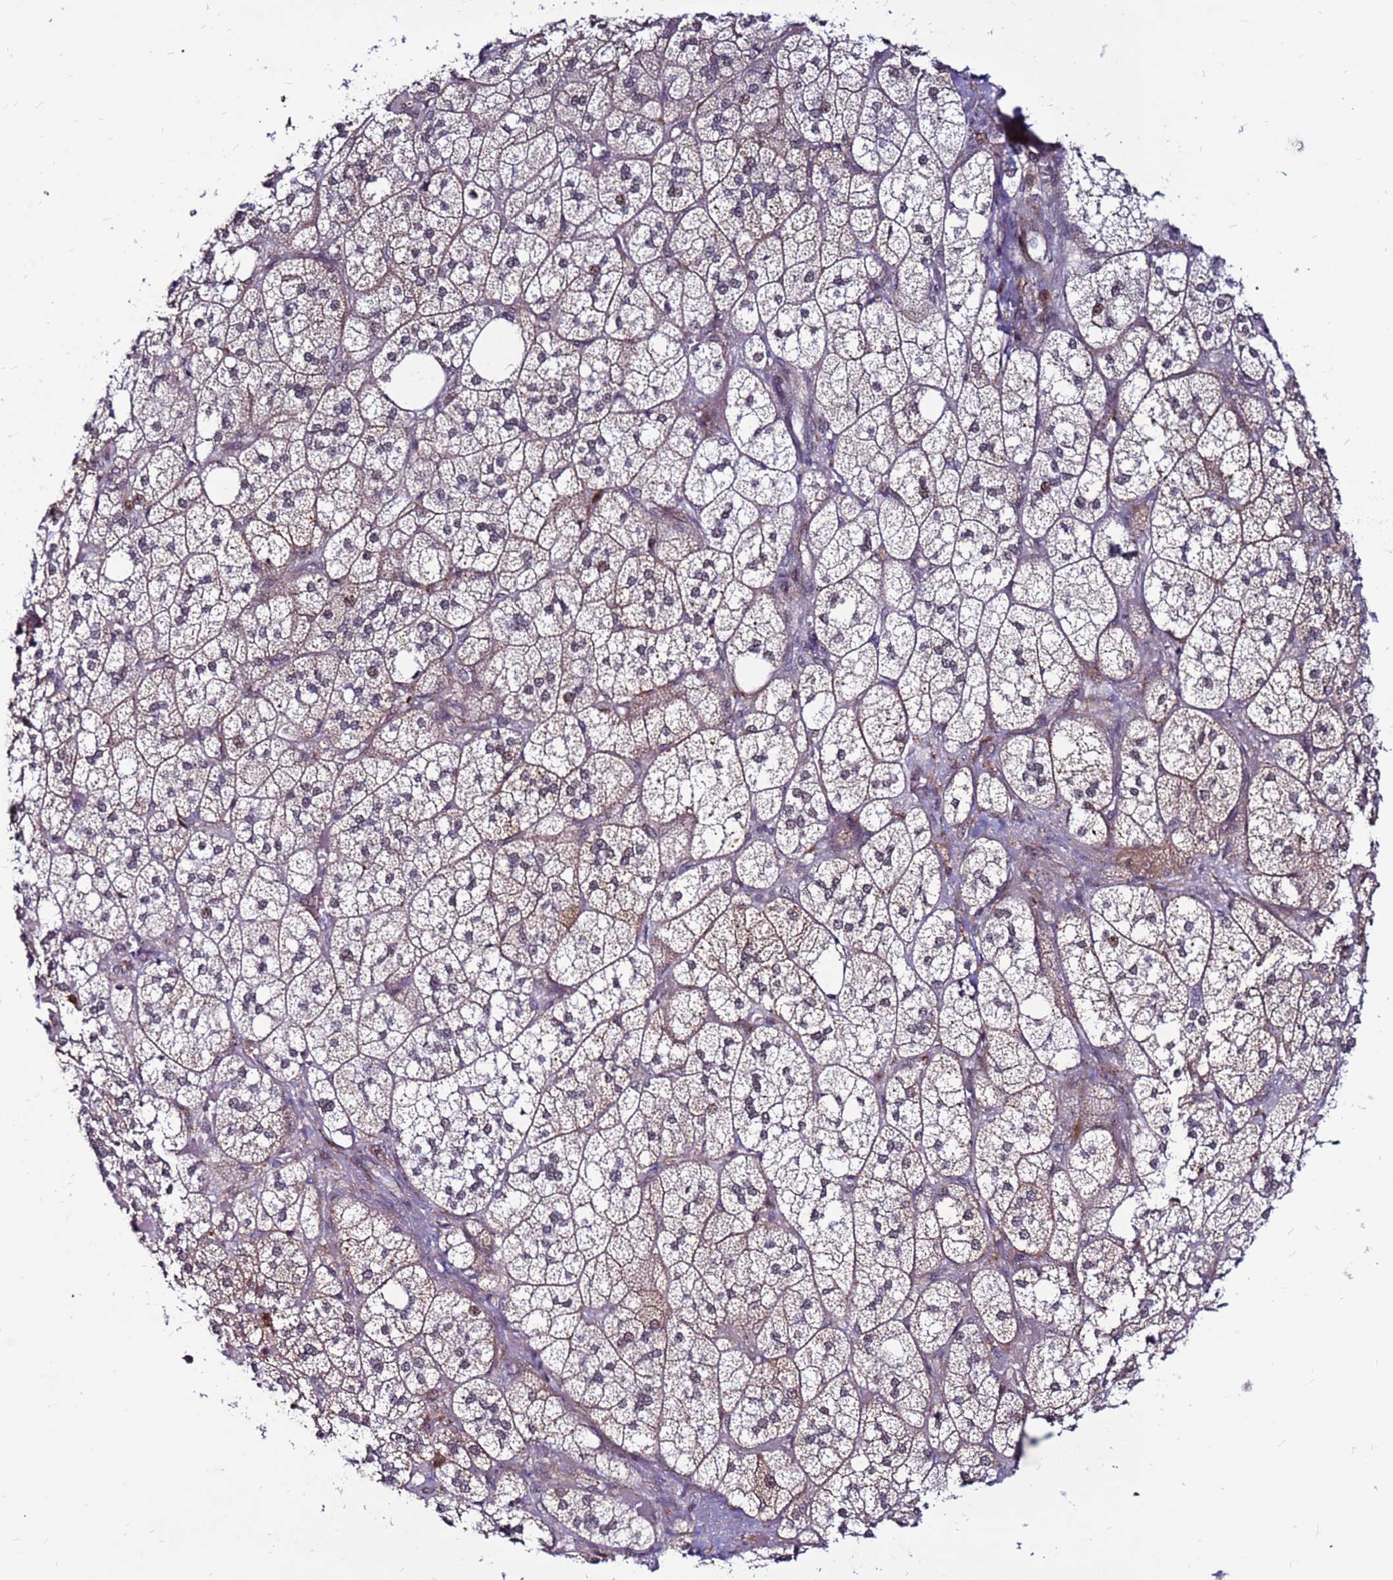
{"staining": {"intensity": "moderate", "quantity": "25%-75%", "location": "cytoplasmic/membranous,nuclear"}, "tissue": "adrenal gland", "cell_type": "Glandular cells", "image_type": "normal", "snomed": [{"axis": "morphology", "description": "Normal tissue, NOS"}, {"axis": "topography", "description": "Adrenal gland"}], "caption": "Protein positivity by IHC displays moderate cytoplasmic/membranous,nuclear staining in about 25%-75% of glandular cells in benign adrenal gland.", "gene": "CLK3", "patient": {"sex": "male", "age": 61}}